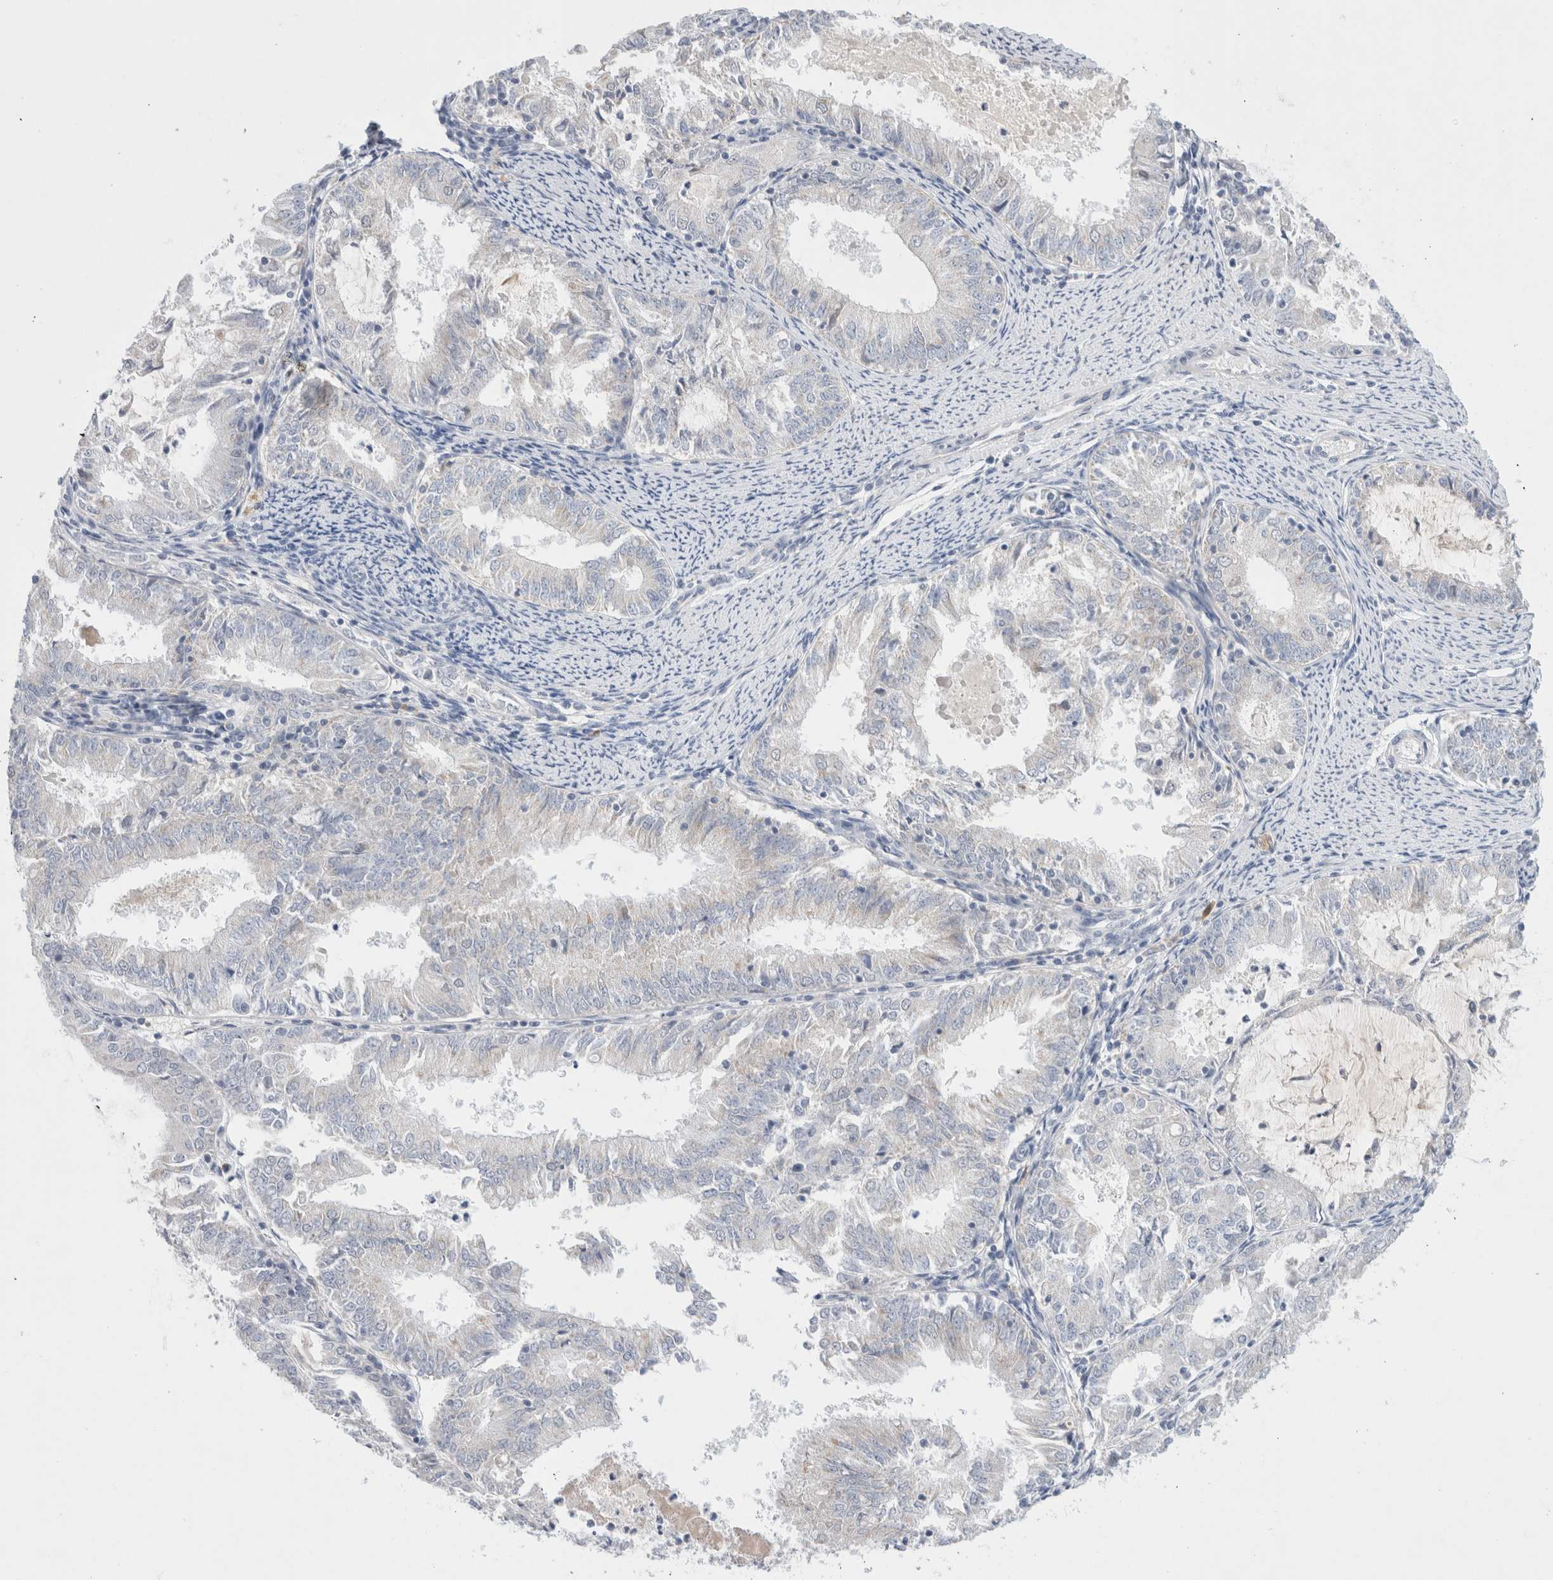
{"staining": {"intensity": "negative", "quantity": "none", "location": "none"}, "tissue": "endometrial cancer", "cell_type": "Tumor cells", "image_type": "cancer", "snomed": [{"axis": "morphology", "description": "Adenocarcinoma, NOS"}, {"axis": "topography", "description": "Endometrium"}], "caption": "Immunohistochemistry micrograph of neoplastic tissue: human endometrial cancer (adenocarcinoma) stained with DAB (3,3'-diaminobenzidine) shows no significant protein expression in tumor cells.", "gene": "SLC22A12", "patient": {"sex": "female", "age": 57}}